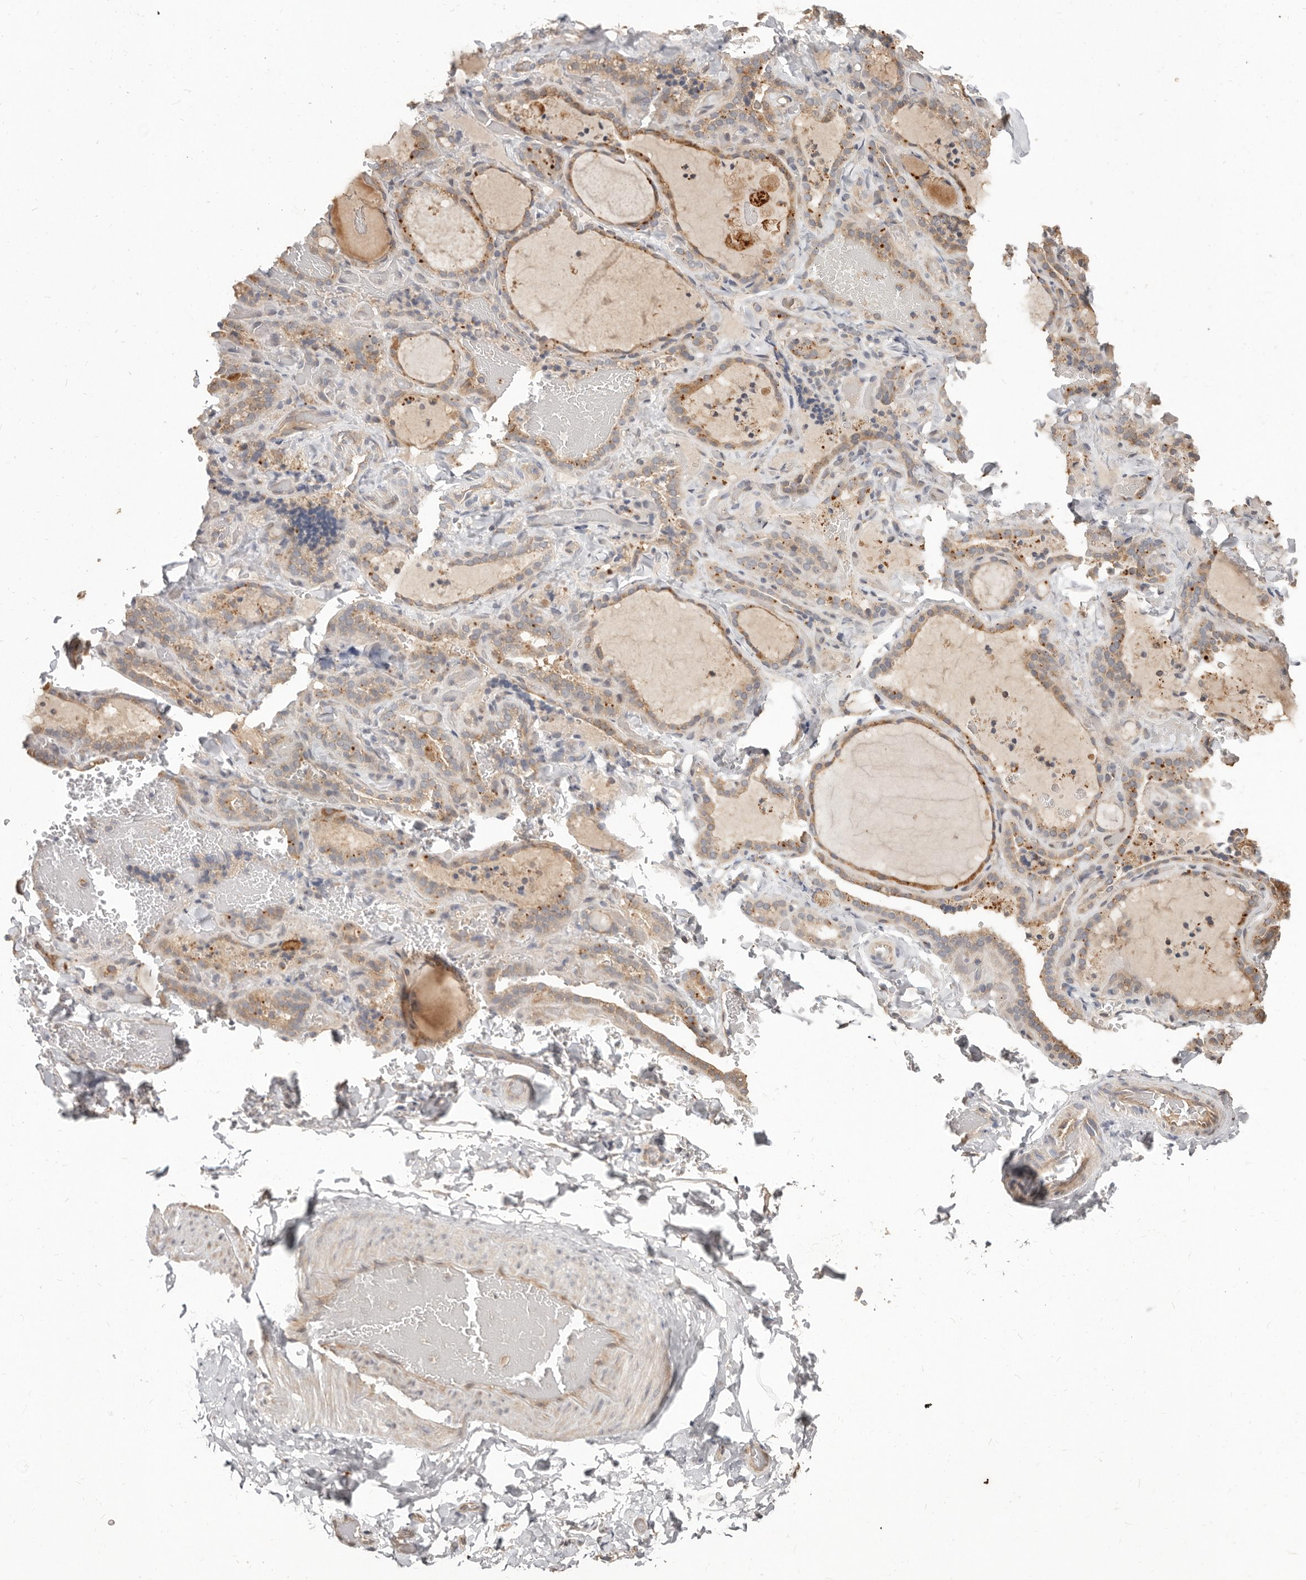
{"staining": {"intensity": "moderate", "quantity": ">75%", "location": "cytoplasmic/membranous"}, "tissue": "thyroid gland", "cell_type": "Glandular cells", "image_type": "normal", "snomed": [{"axis": "morphology", "description": "Normal tissue, NOS"}, {"axis": "topography", "description": "Thyroid gland"}], "caption": "Protein expression by immunohistochemistry (IHC) displays moderate cytoplasmic/membranous positivity in about >75% of glandular cells in normal thyroid gland.", "gene": "MTFR2", "patient": {"sex": "female", "age": 22}}